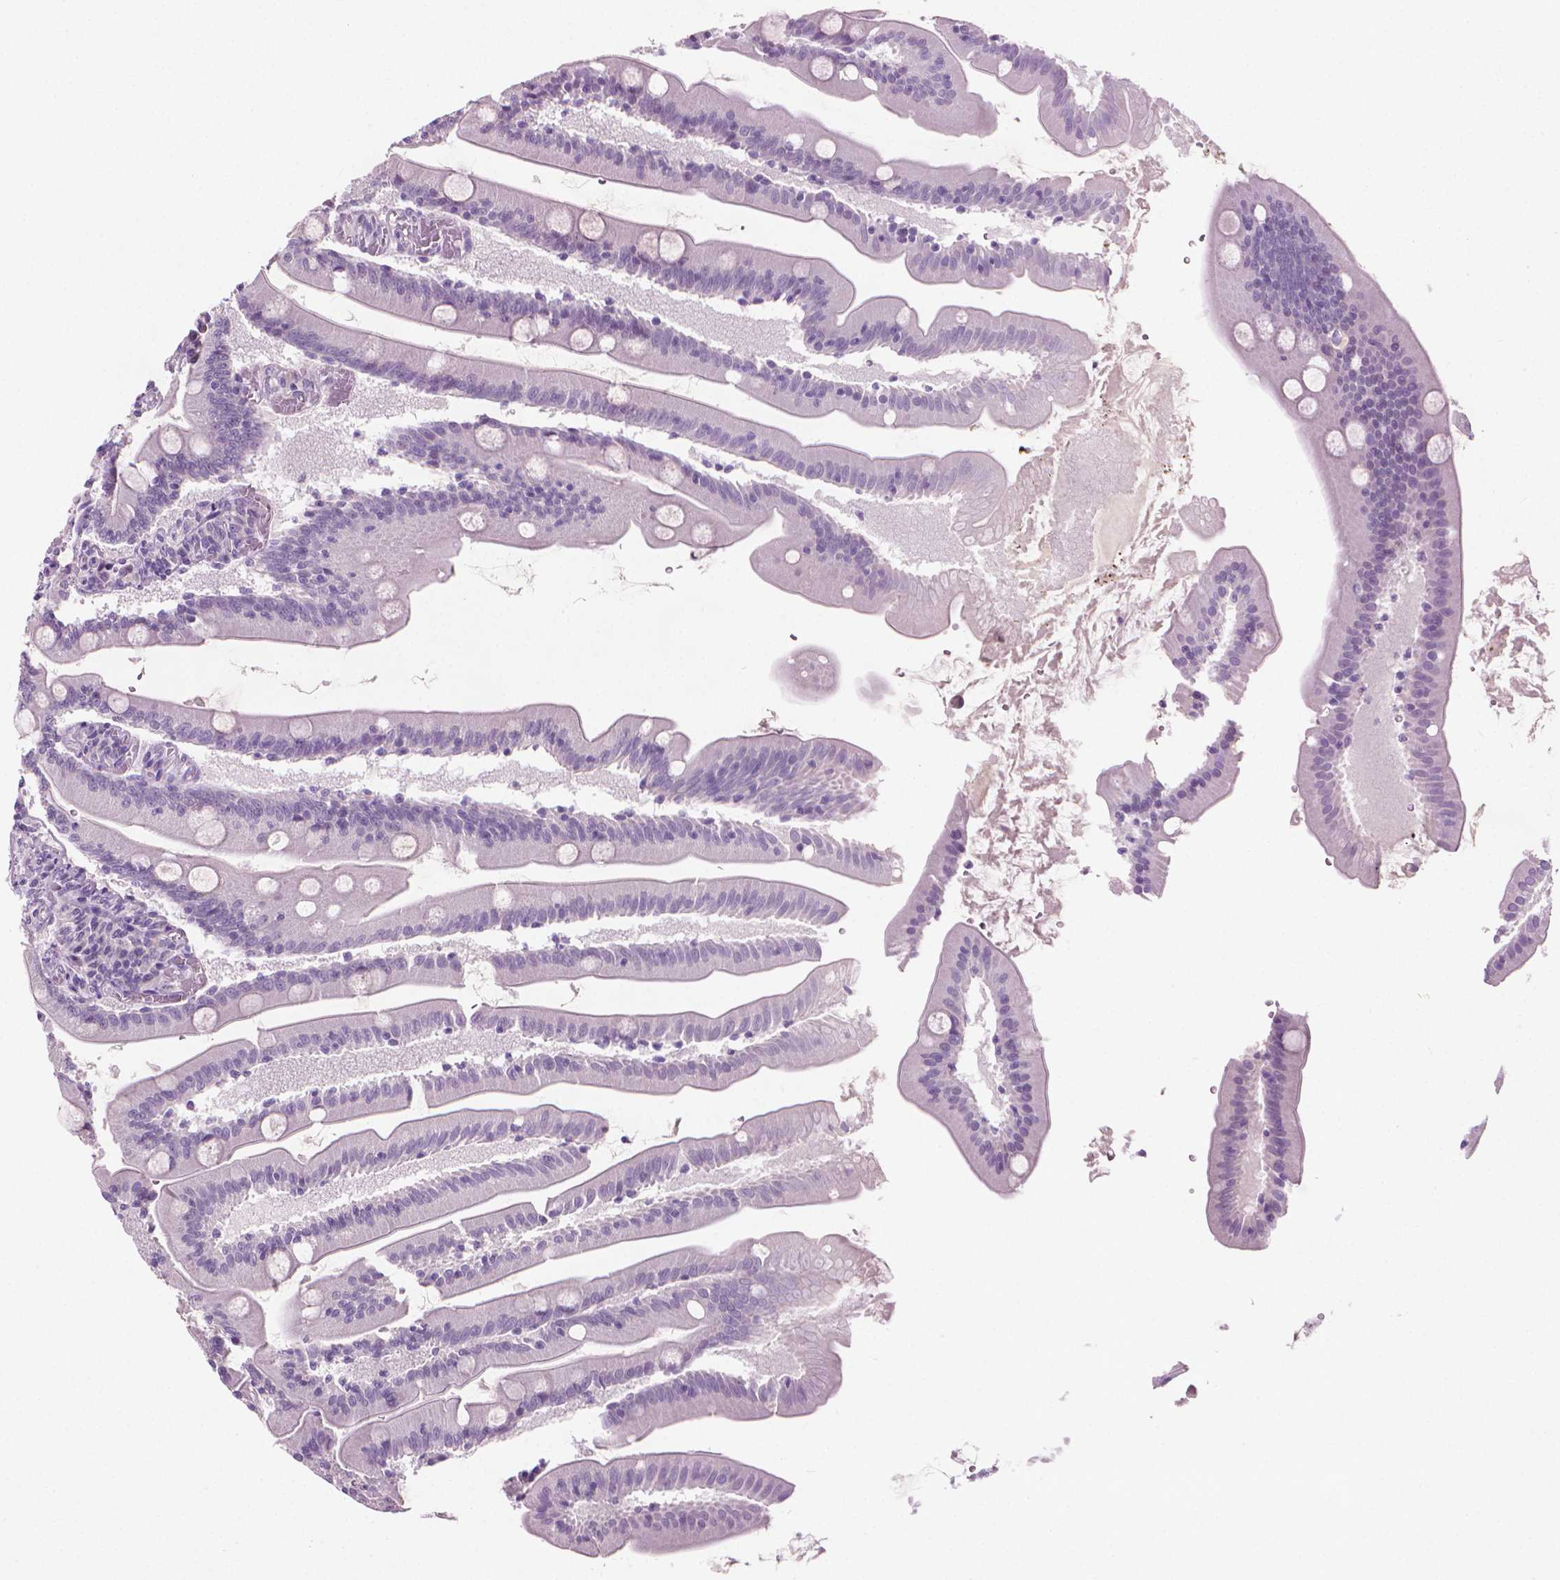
{"staining": {"intensity": "negative", "quantity": "none", "location": "none"}, "tissue": "small intestine", "cell_type": "Glandular cells", "image_type": "normal", "snomed": [{"axis": "morphology", "description": "Normal tissue, NOS"}, {"axis": "topography", "description": "Small intestine"}], "caption": "The micrograph displays no significant expression in glandular cells of small intestine.", "gene": "KRT73", "patient": {"sex": "male", "age": 37}}